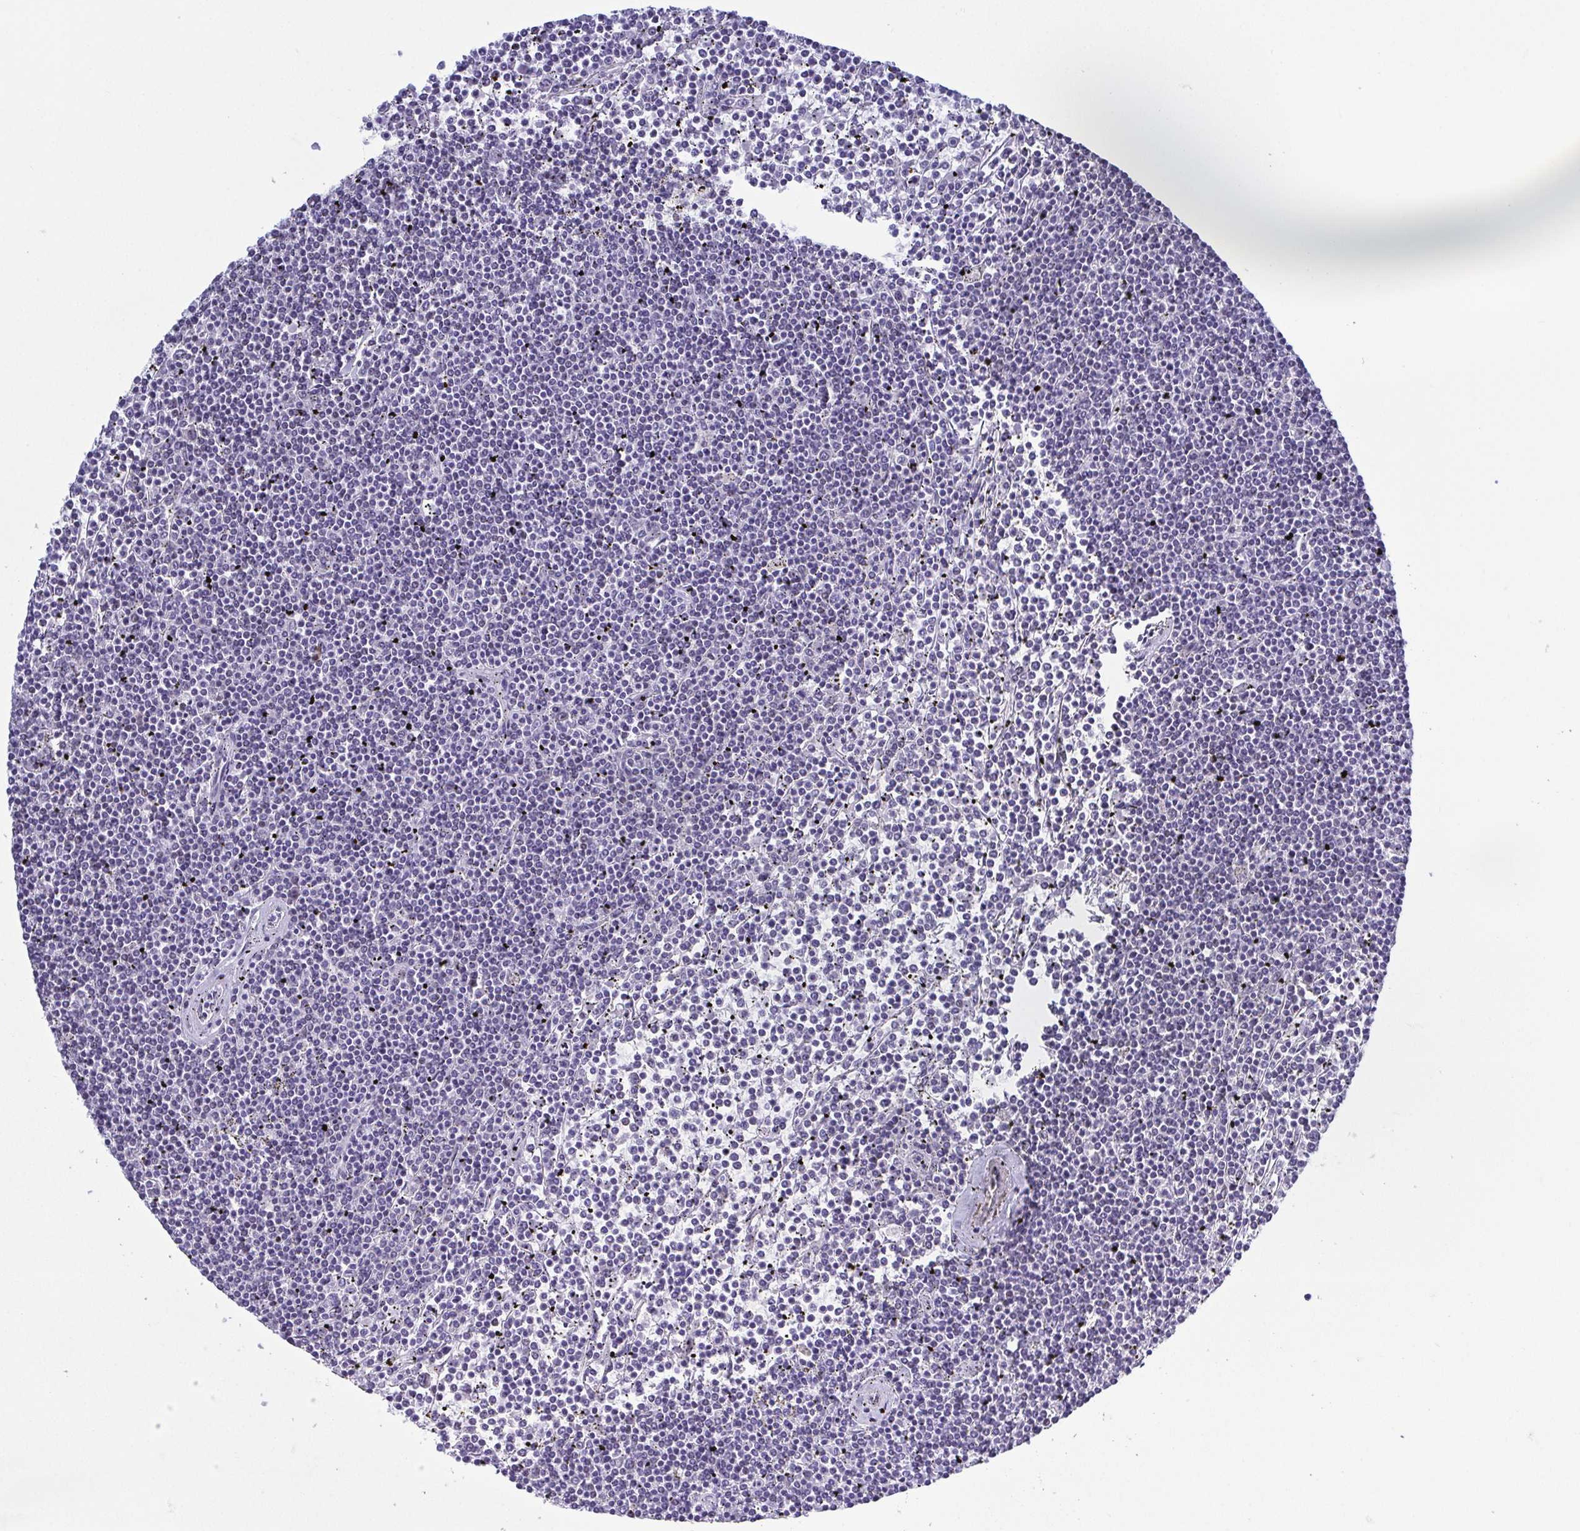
{"staining": {"intensity": "negative", "quantity": "none", "location": "none"}, "tissue": "lymphoma", "cell_type": "Tumor cells", "image_type": "cancer", "snomed": [{"axis": "morphology", "description": "Malignant lymphoma, non-Hodgkin's type, Low grade"}, {"axis": "topography", "description": "Spleen"}], "caption": "Micrograph shows no significant protein expression in tumor cells of lymphoma.", "gene": "BZW1", "patient": {"sex": "female", "age": 19}}